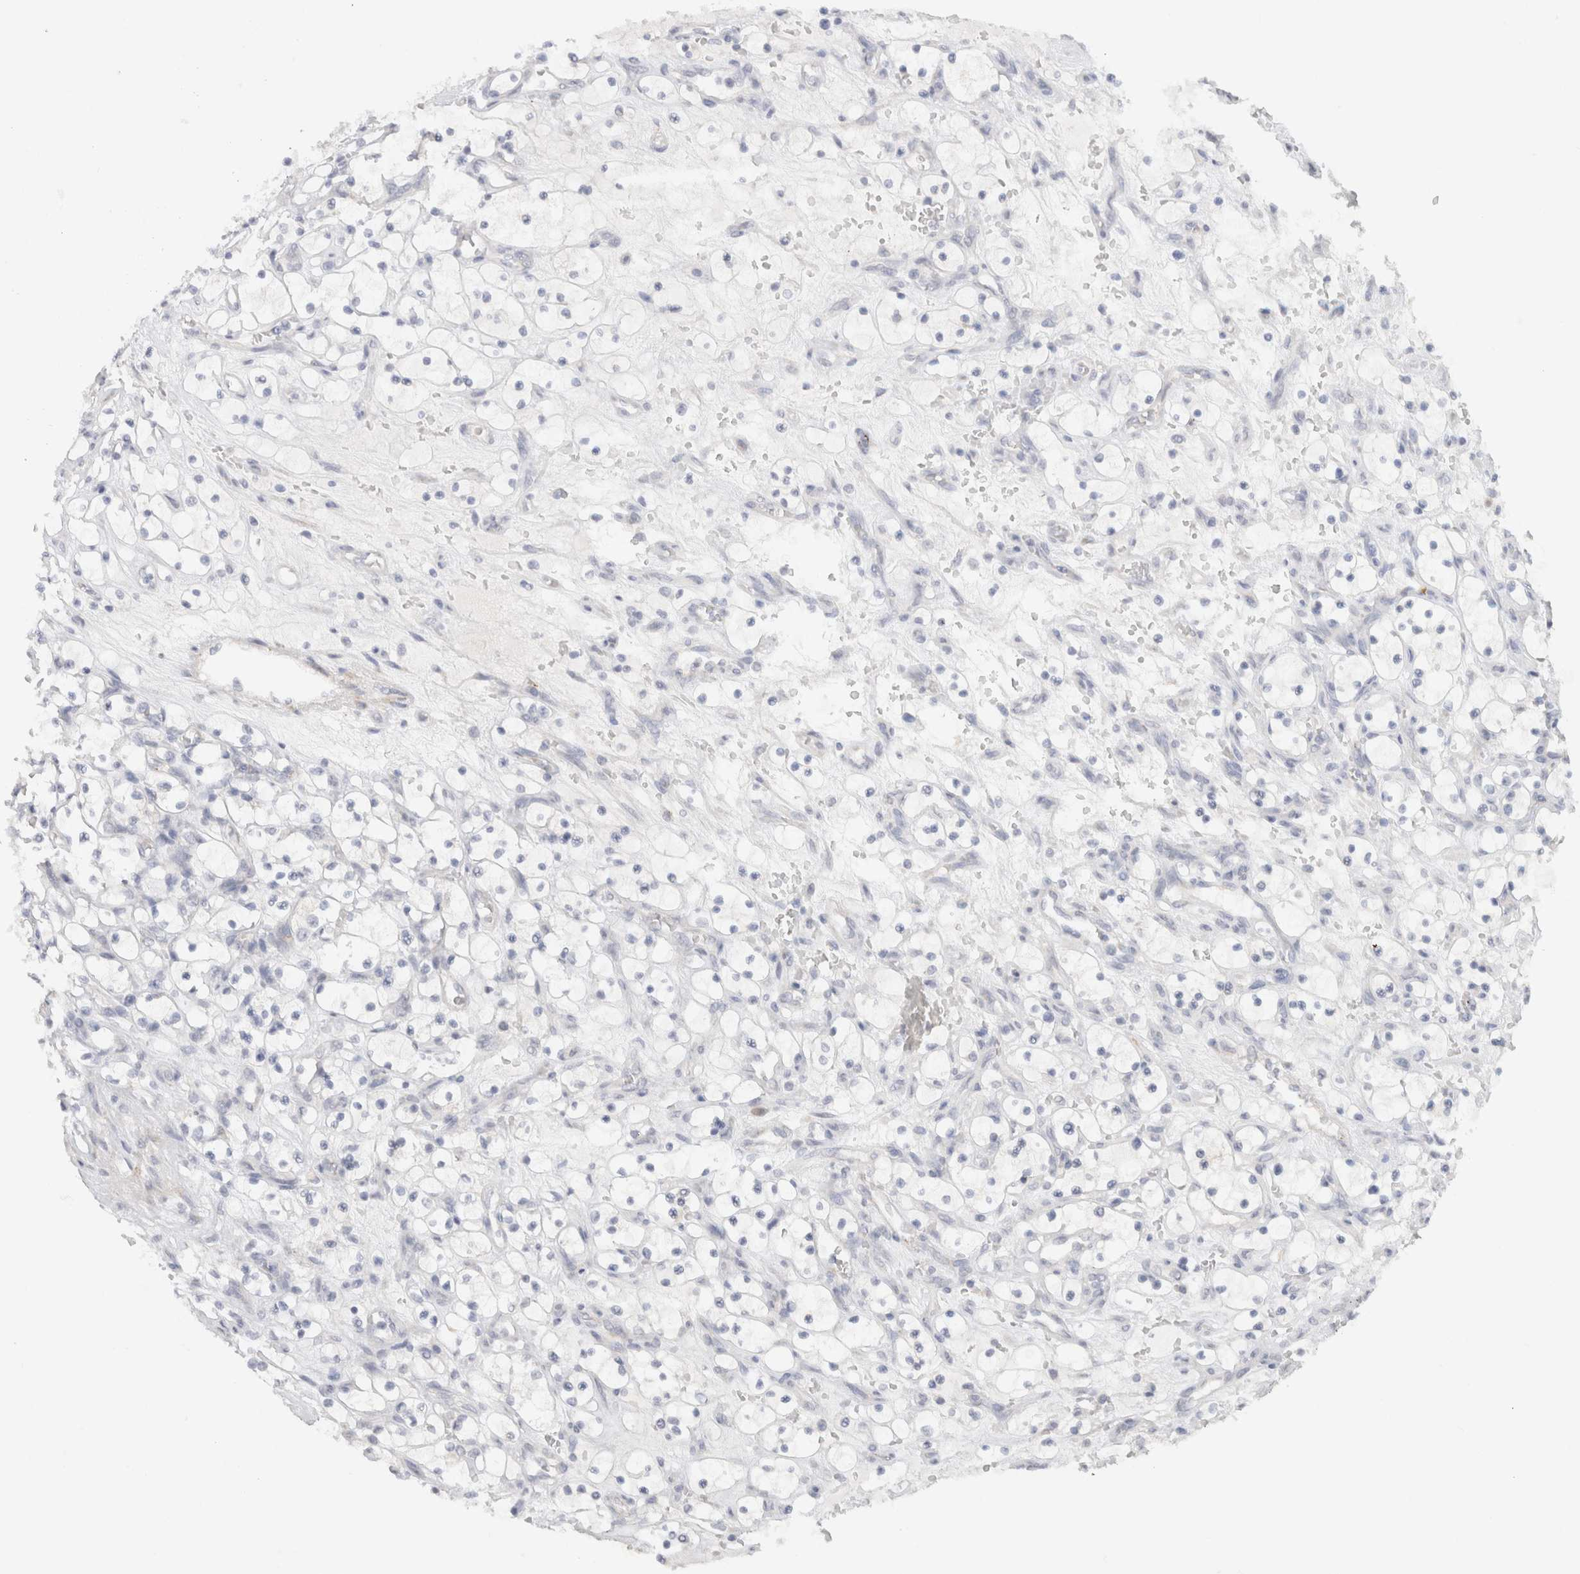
{"staining": {"intensity": "negative", "quantity": "none", "location": "none"}, "tissue": "renal cancer", "cell_type": "Tumor cells", "image_type": "cancer", "snomed": [{"axis": "morphology", "description": "Adenocarcinoma, NOS"}, {"axis": "topography", "description": "Kidney"}], "caption": "High power microscopy histopathology image of an immunohistochemistry (IHC) photomicrograph of adenocarcinoma (renal), revealing no significant positivity in tumor cells. The staining is performed using DAB brown chromogen with nuclei counter-stained in using hematoxylin.", "gene": "CHRM4", "patient": {"sex": "female", "age": 69}}